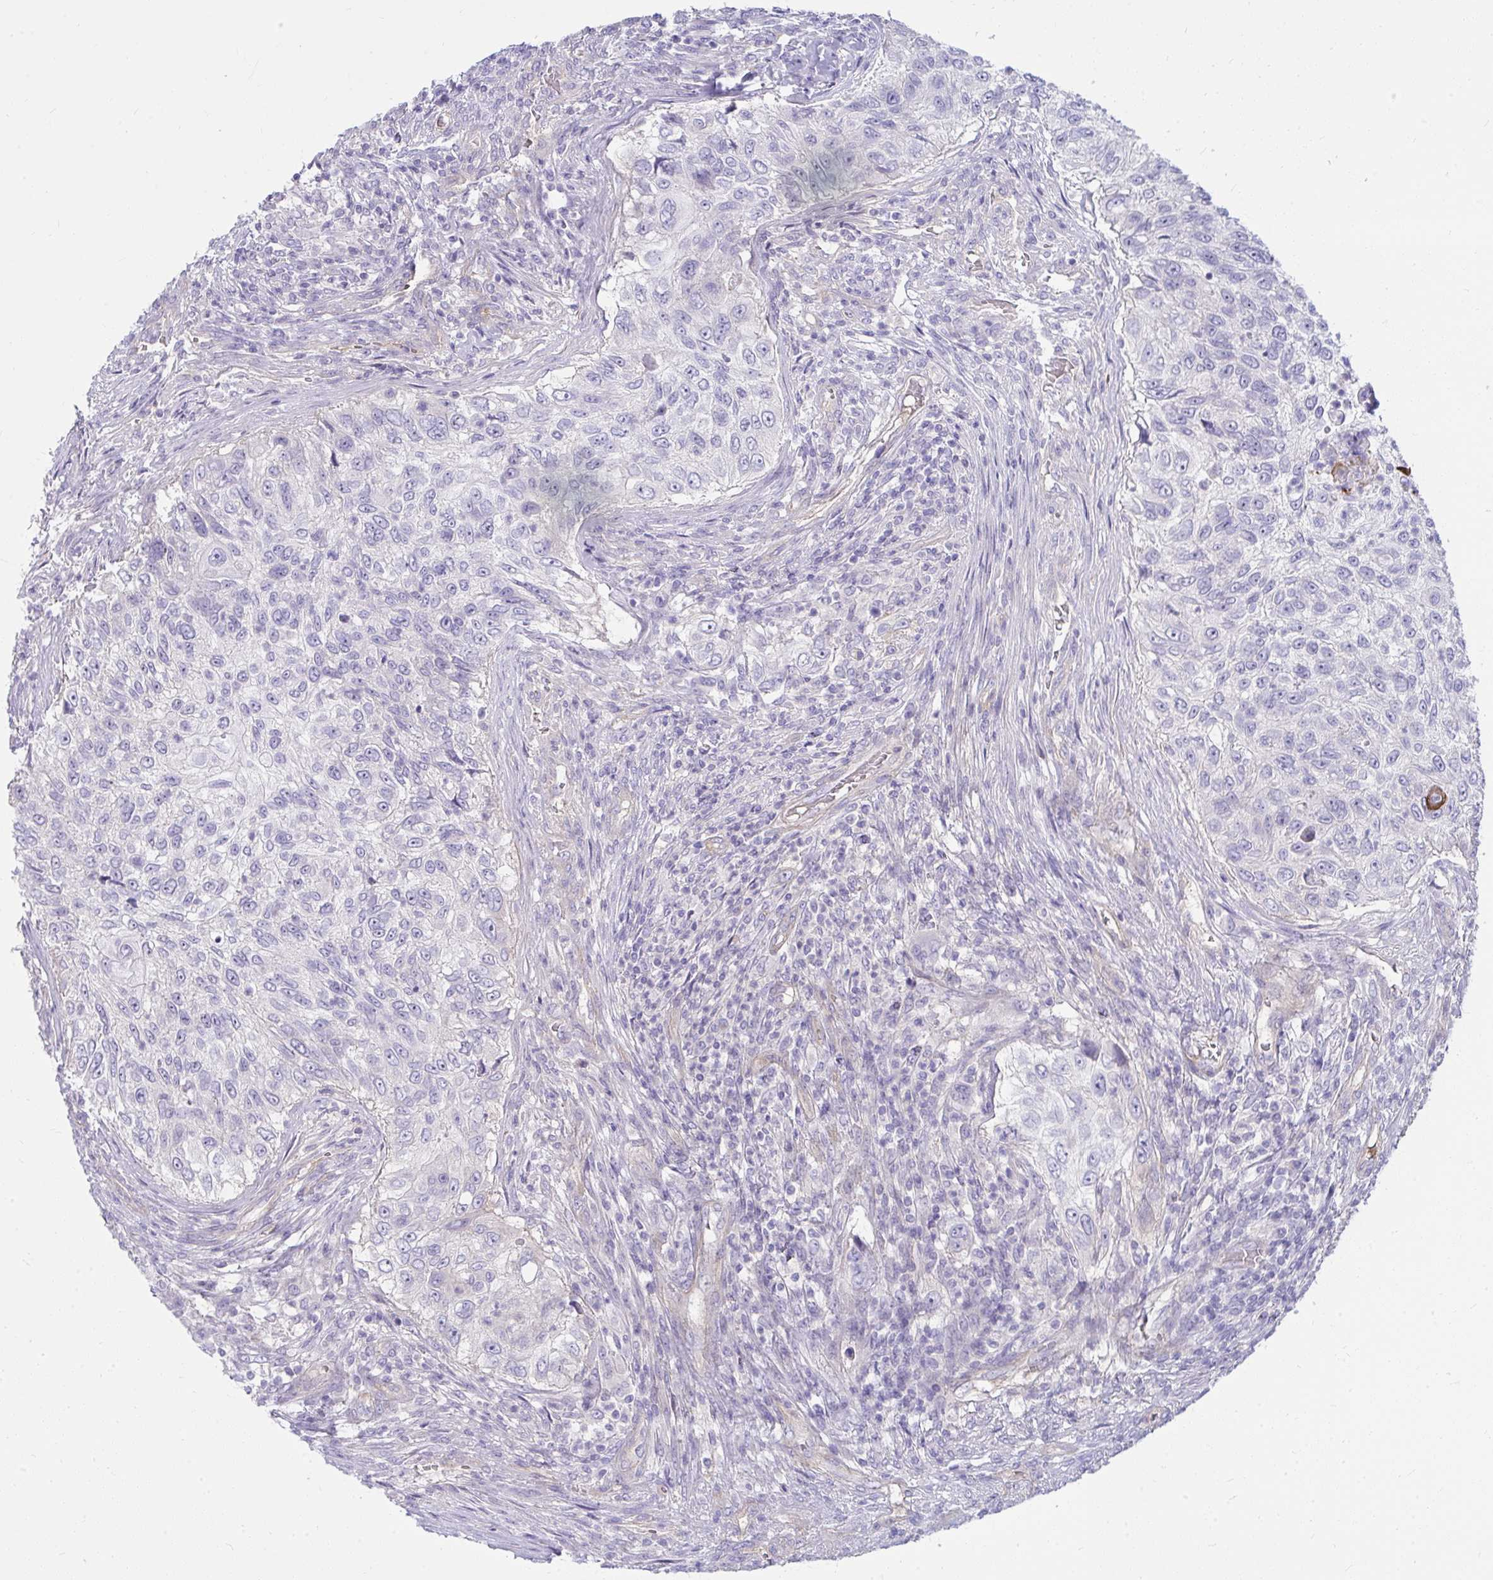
{"staining": {"intensity": "negative", "quantity": "none", "location": "none"}, "tissue": "urothelial cancer", "cell_type": "Tumor cells", "image_type": "cancer", "snomed": [{"axis": "morphology", "description": "Urothelial carcinoma, High grade"}, {"axis": "topography", "description": "Urinary bladder"}], "caption": "This is an immunohistochemistry micrograph of urothelial carcinoma (high-grade). There is no expression in tumor cells.", "gene": "LRRC36", "patient": {"sex": "female", "age": 60}}